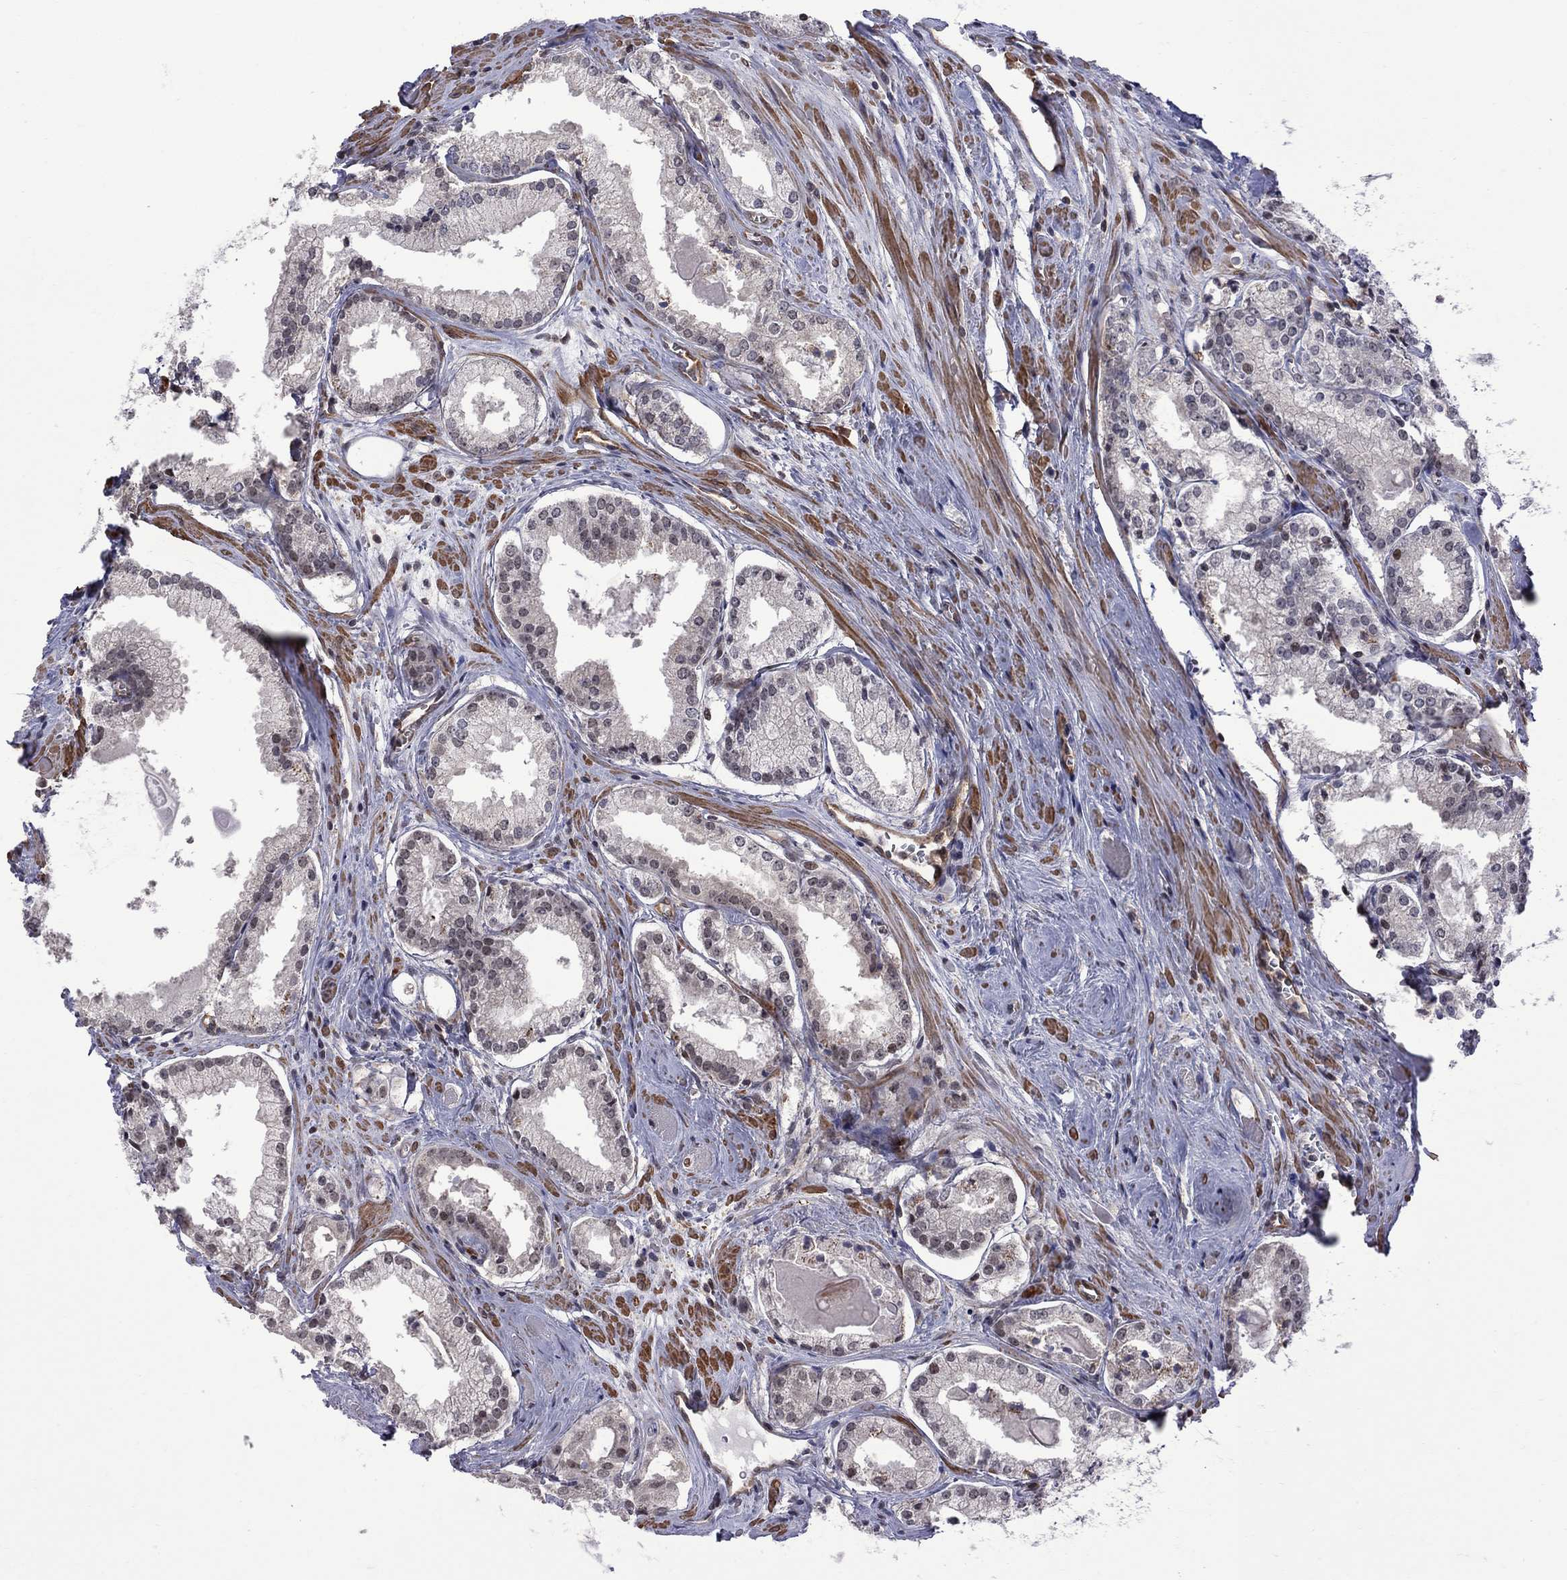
{"staining": {"intensity": "negative", "quantity": "none", "location": "none"}, "tissue": "prostate cancer", "cell_type": "Tumor cells", "image_type": "cancer", "snomed": [{"axis": "morphology", "description": "Adenocarcinoma, NOS"}, {"axis": "topography", "description": "Prostate"}], "caption": "The image exhibits no significant staining in tumor cells of adenocarcinoma (prostate).", "gene": "BRF1", "patient": {"sex": "male", "age": 72}}